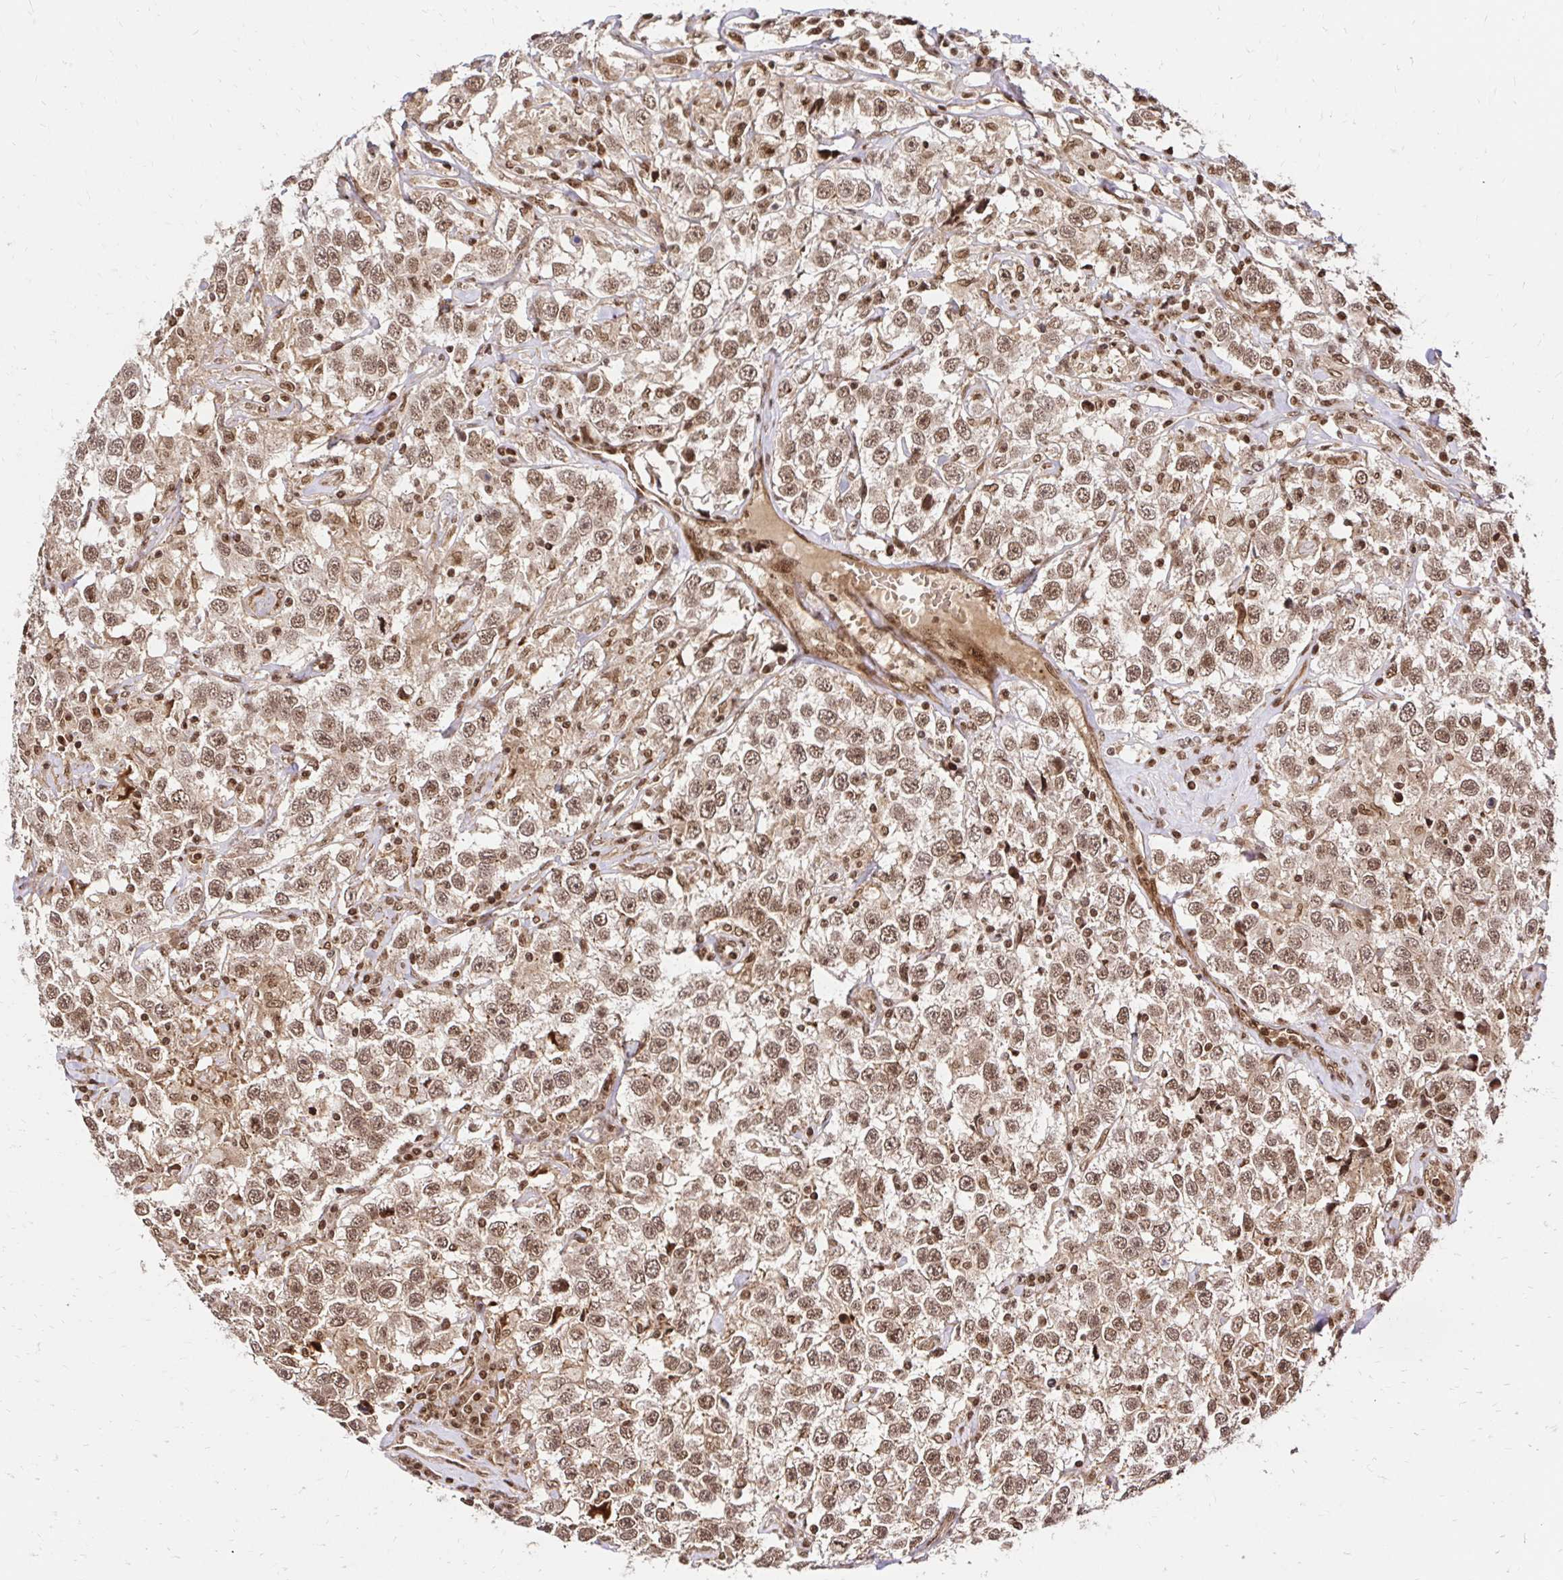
{"staining": {"intensity": "moderate", "quantity": ">75%", "location": "nuclear"}, "tissue": "testis cancer", "cell_type": "Tumor cells", "image_type": "cancer", "snomed": [{"axis": "morphology", "description": "Seminoma, NOS"}, {"axis": "topography", "description": "Testis"}], "caption": "A medium amount of moderate nuclear staining is seen in approximately >75% of tumor cells in testis cancer tissue.", "gene": "GLYR1", "patient": {"sex": "male", "age": 41}}